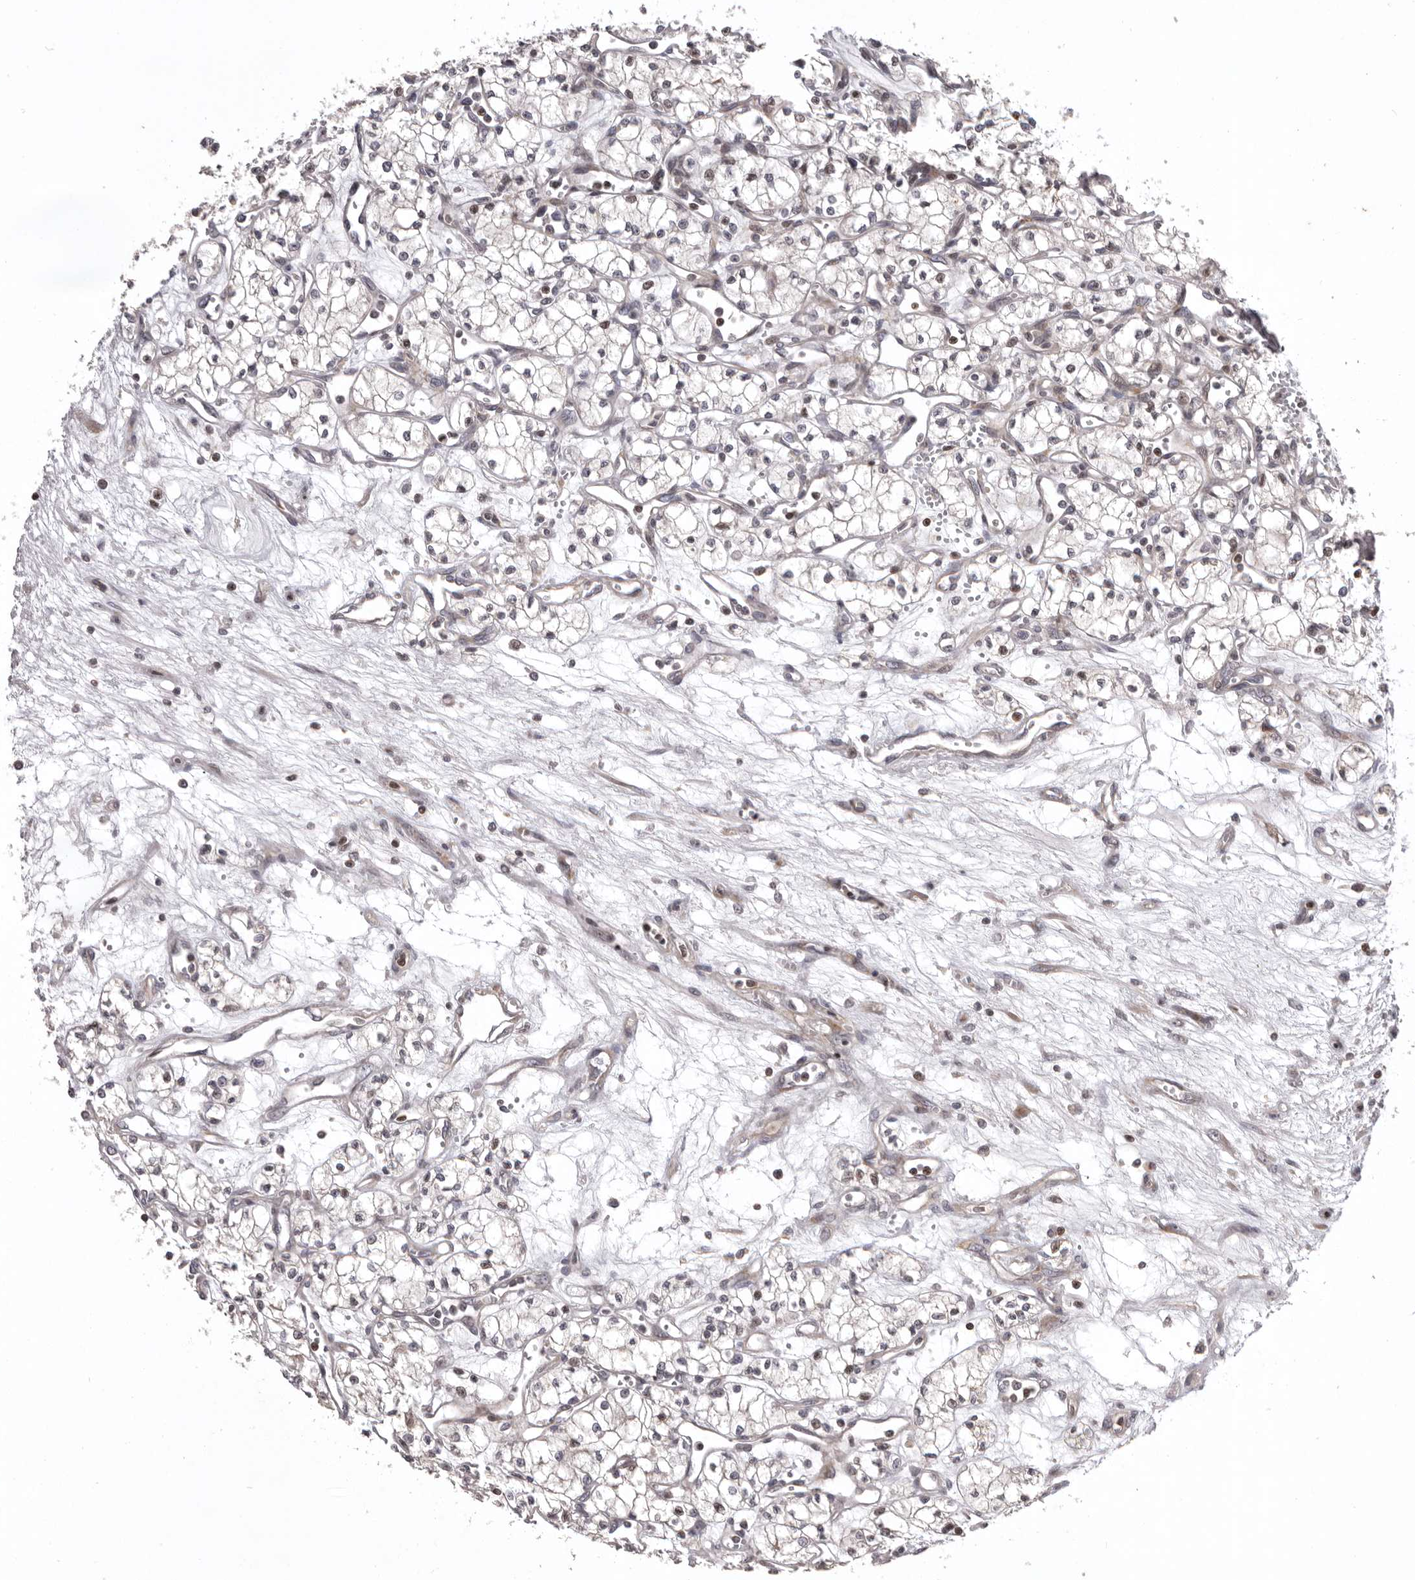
{"staining": {"intensity": "moderate", "quantity": "25%-75%", "location": "nuclear"}, "tissue": "renal cancer", "cell_type": "Tumor cells", "image_type": "cancer", "snomed": [{"axis": "morphology", "description": "Adenocarcinoma, NOS"}, {"axis": "topography", "description": "Kidney"}], "caption": "Human renal cancer stained for a protein (brown) demonstrates moderate nuclear positive positivity in about 25%-75% of tumor cells.", "gene": "AZIN1", "patient": {"sex": "male", "age": 59}}